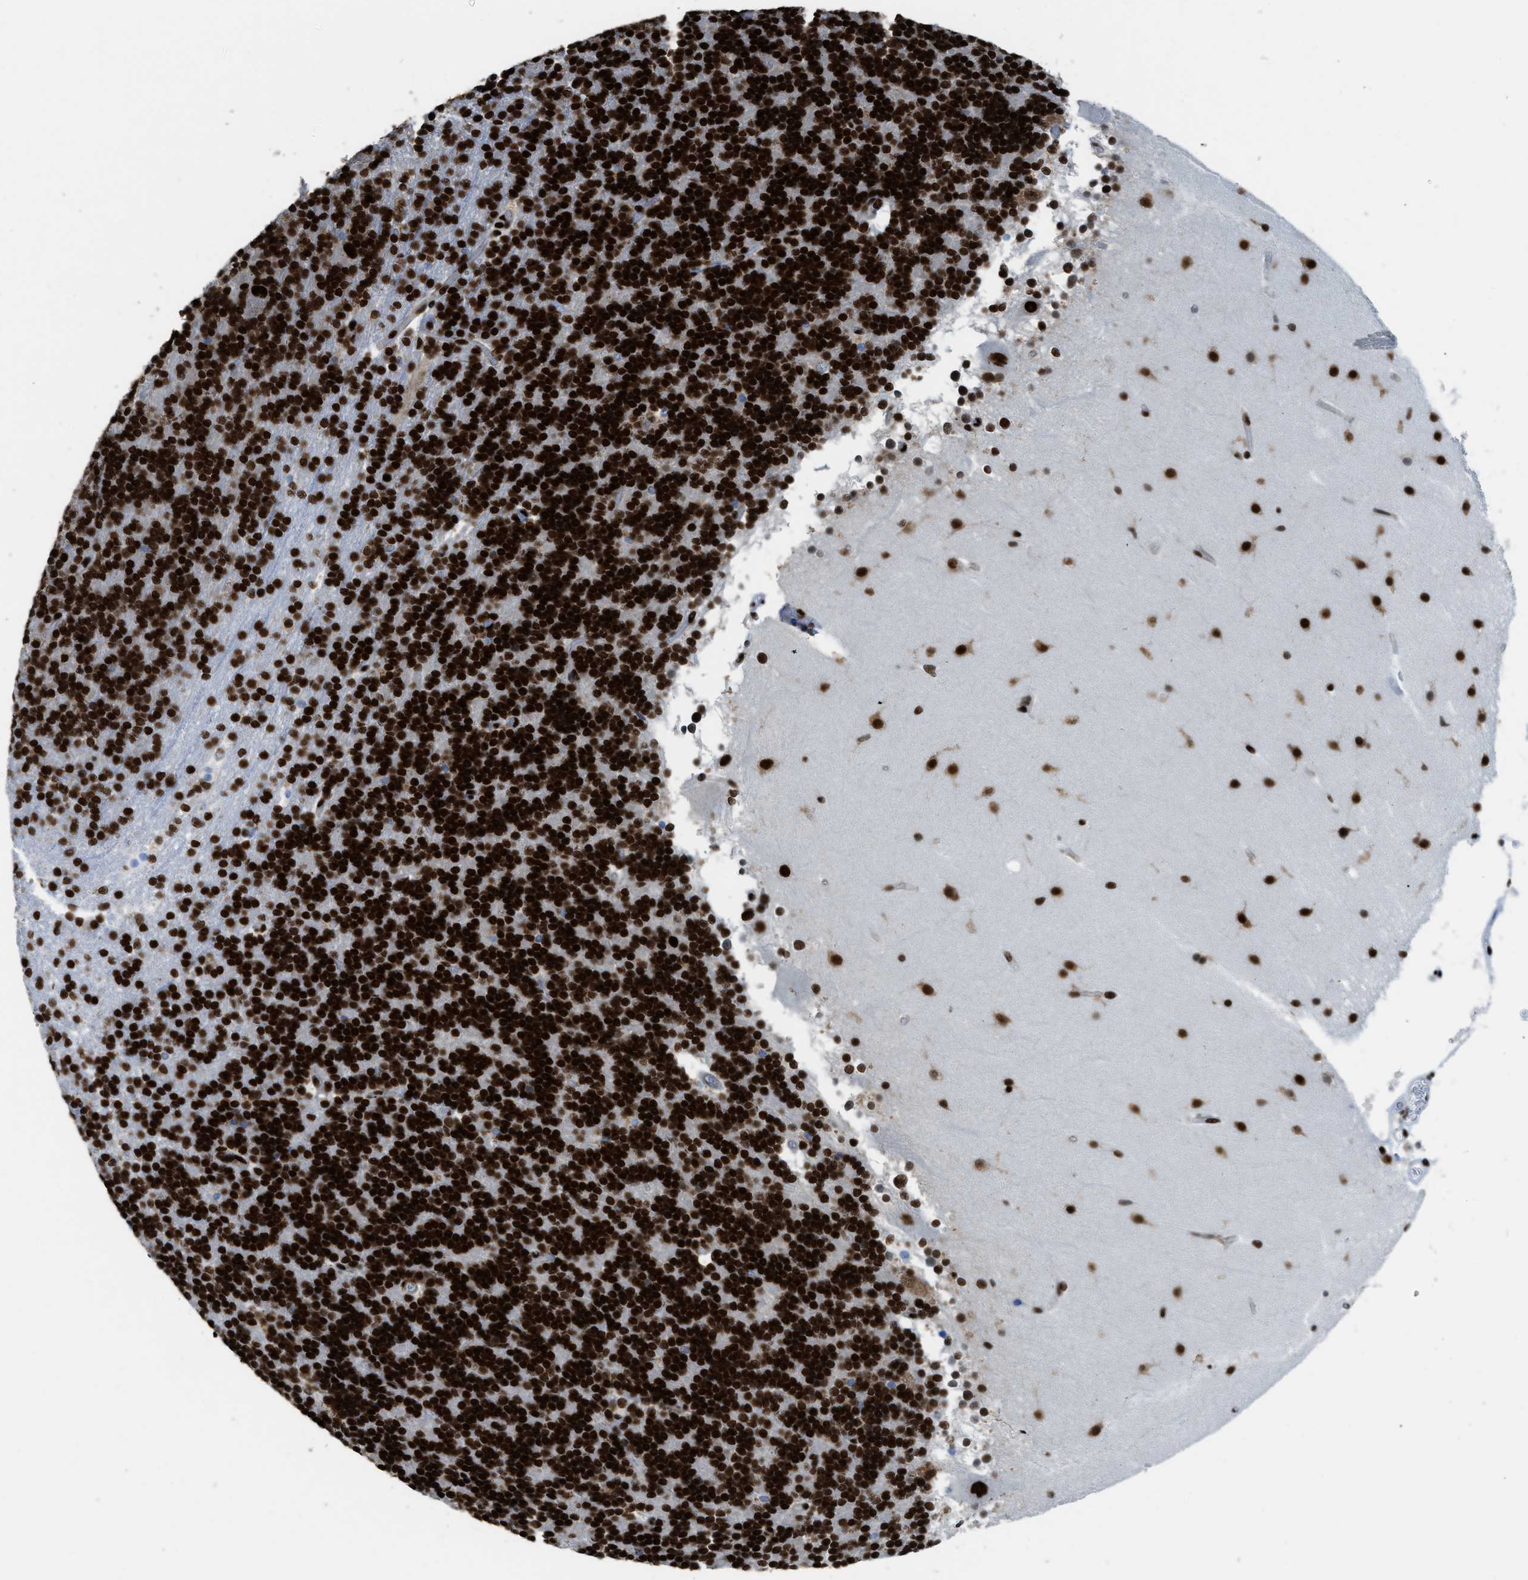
{"staining": {"intensity": "strong", "quantity": ">75%", "location": "nuclear"}, "tissue": "cerebellum", "cell_type": "Cells in granular layer", "image_type": "normal", "snomed": [{"axis": "morphology", "description": "Normal tissue, NOS"}, {"axis": "topography", "description": "Cerebellum"}], "caption": "Cells in granular layer demonstrate high levels of strong nuclear expression in approximately >75% of cells in normal human cerebellum. (Brightfield microscopy of DAB IHC at high magnification).", "gene": "ZNF207", "patient": {"sex": "female", "age": 19}}